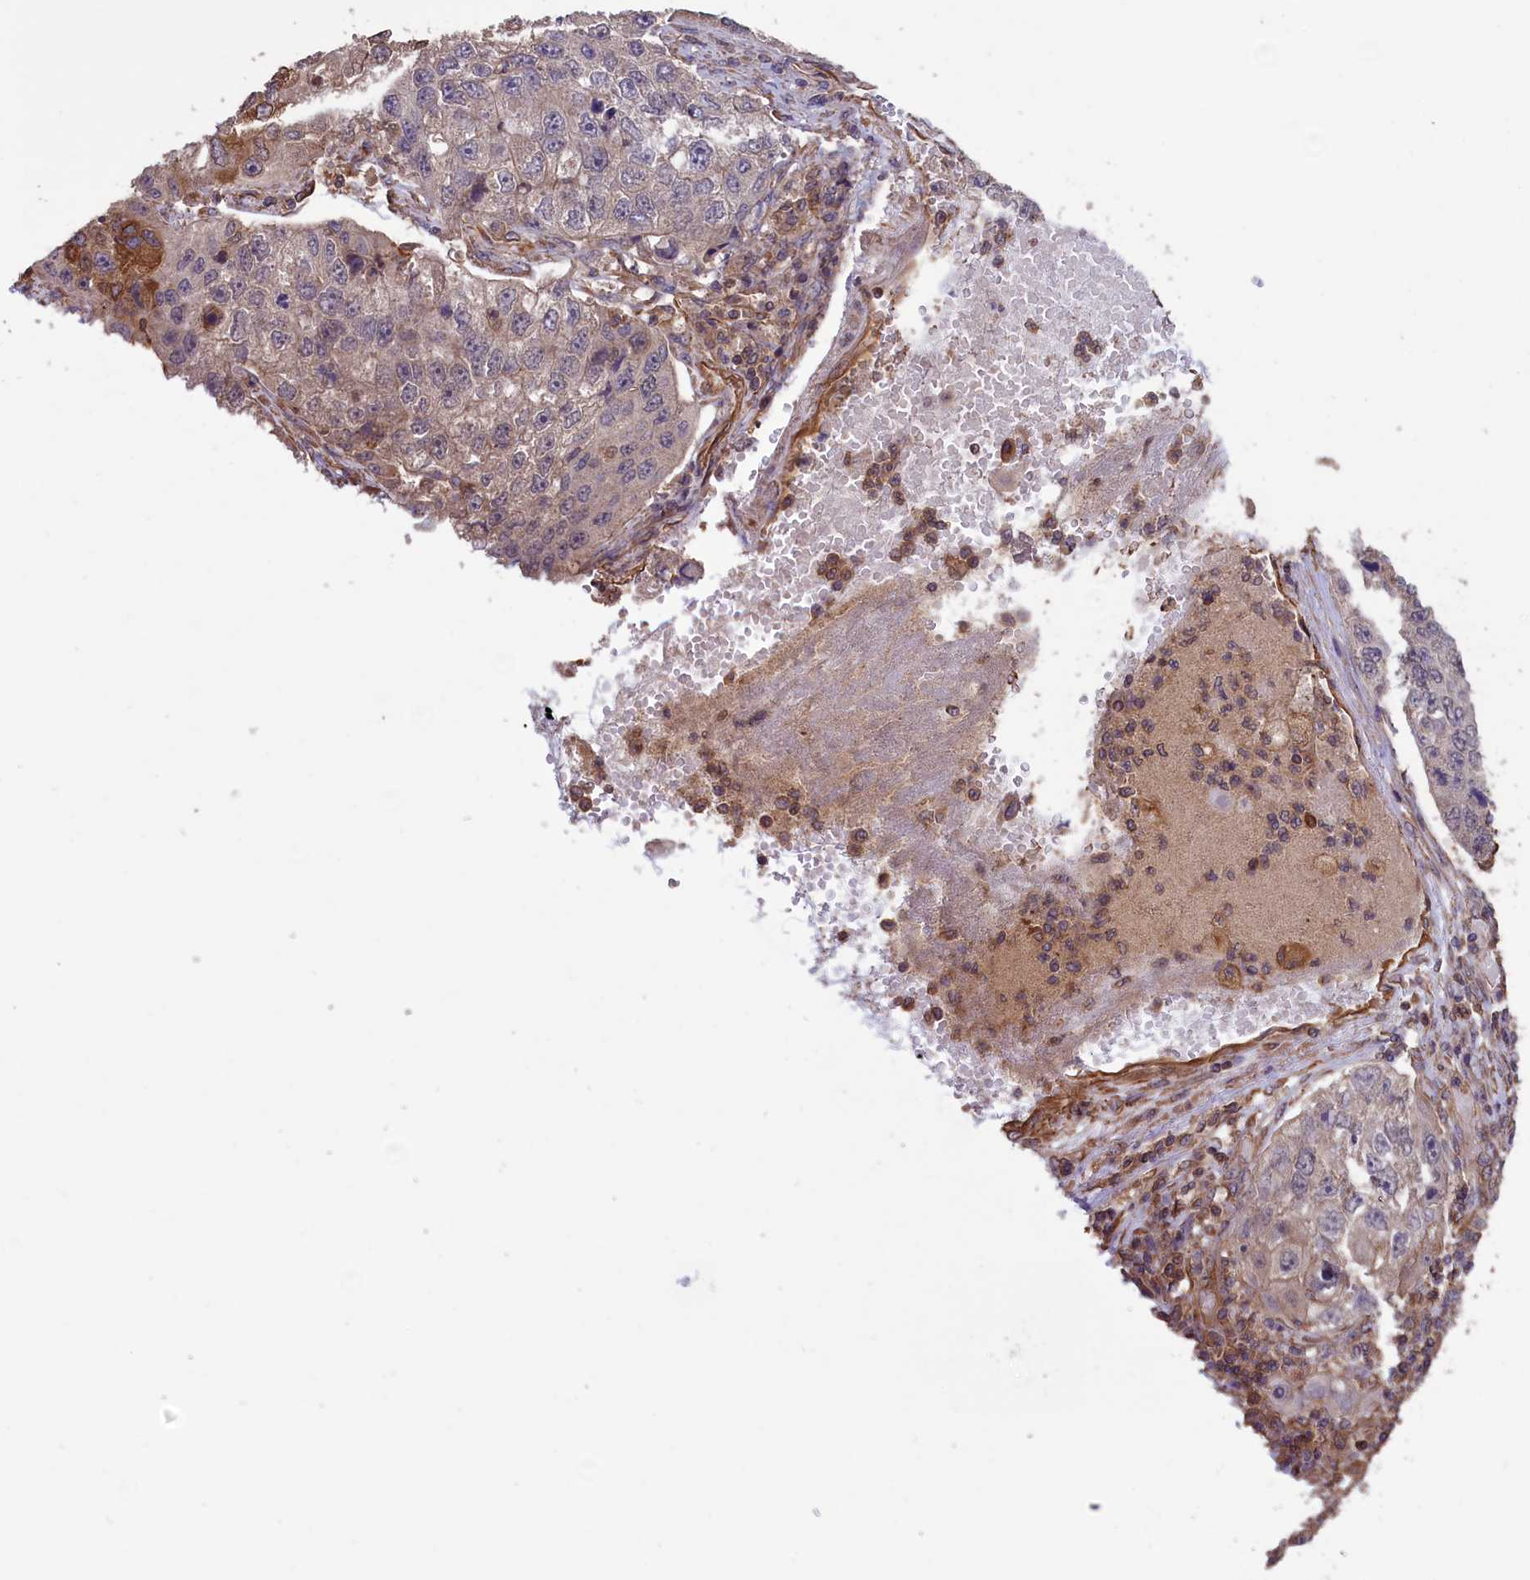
{"staining": {"intensity": "moderate", "quantity": "<25%", "location": "cytoplasmic/membranous"}, "tissue": "lung cancer", "cell_type": "Tumor cells", "image_type": "cancer", "snomed": [{"axis": "morphology", "description": "Squamous cell carcinoma, NOS"}, {"axis": "topography", "description": "Lung"}], "caption": "Immunohistochemistry (IHC) image of human squamous cell carcinoma (lung) stained for a protein (brown), which reveals low levels of moderate cytoplasmic/membranous positivity in about <25% of tumor cells.", "gene": "DAPK3", "patient": {"sex": "male", "age": 61}}